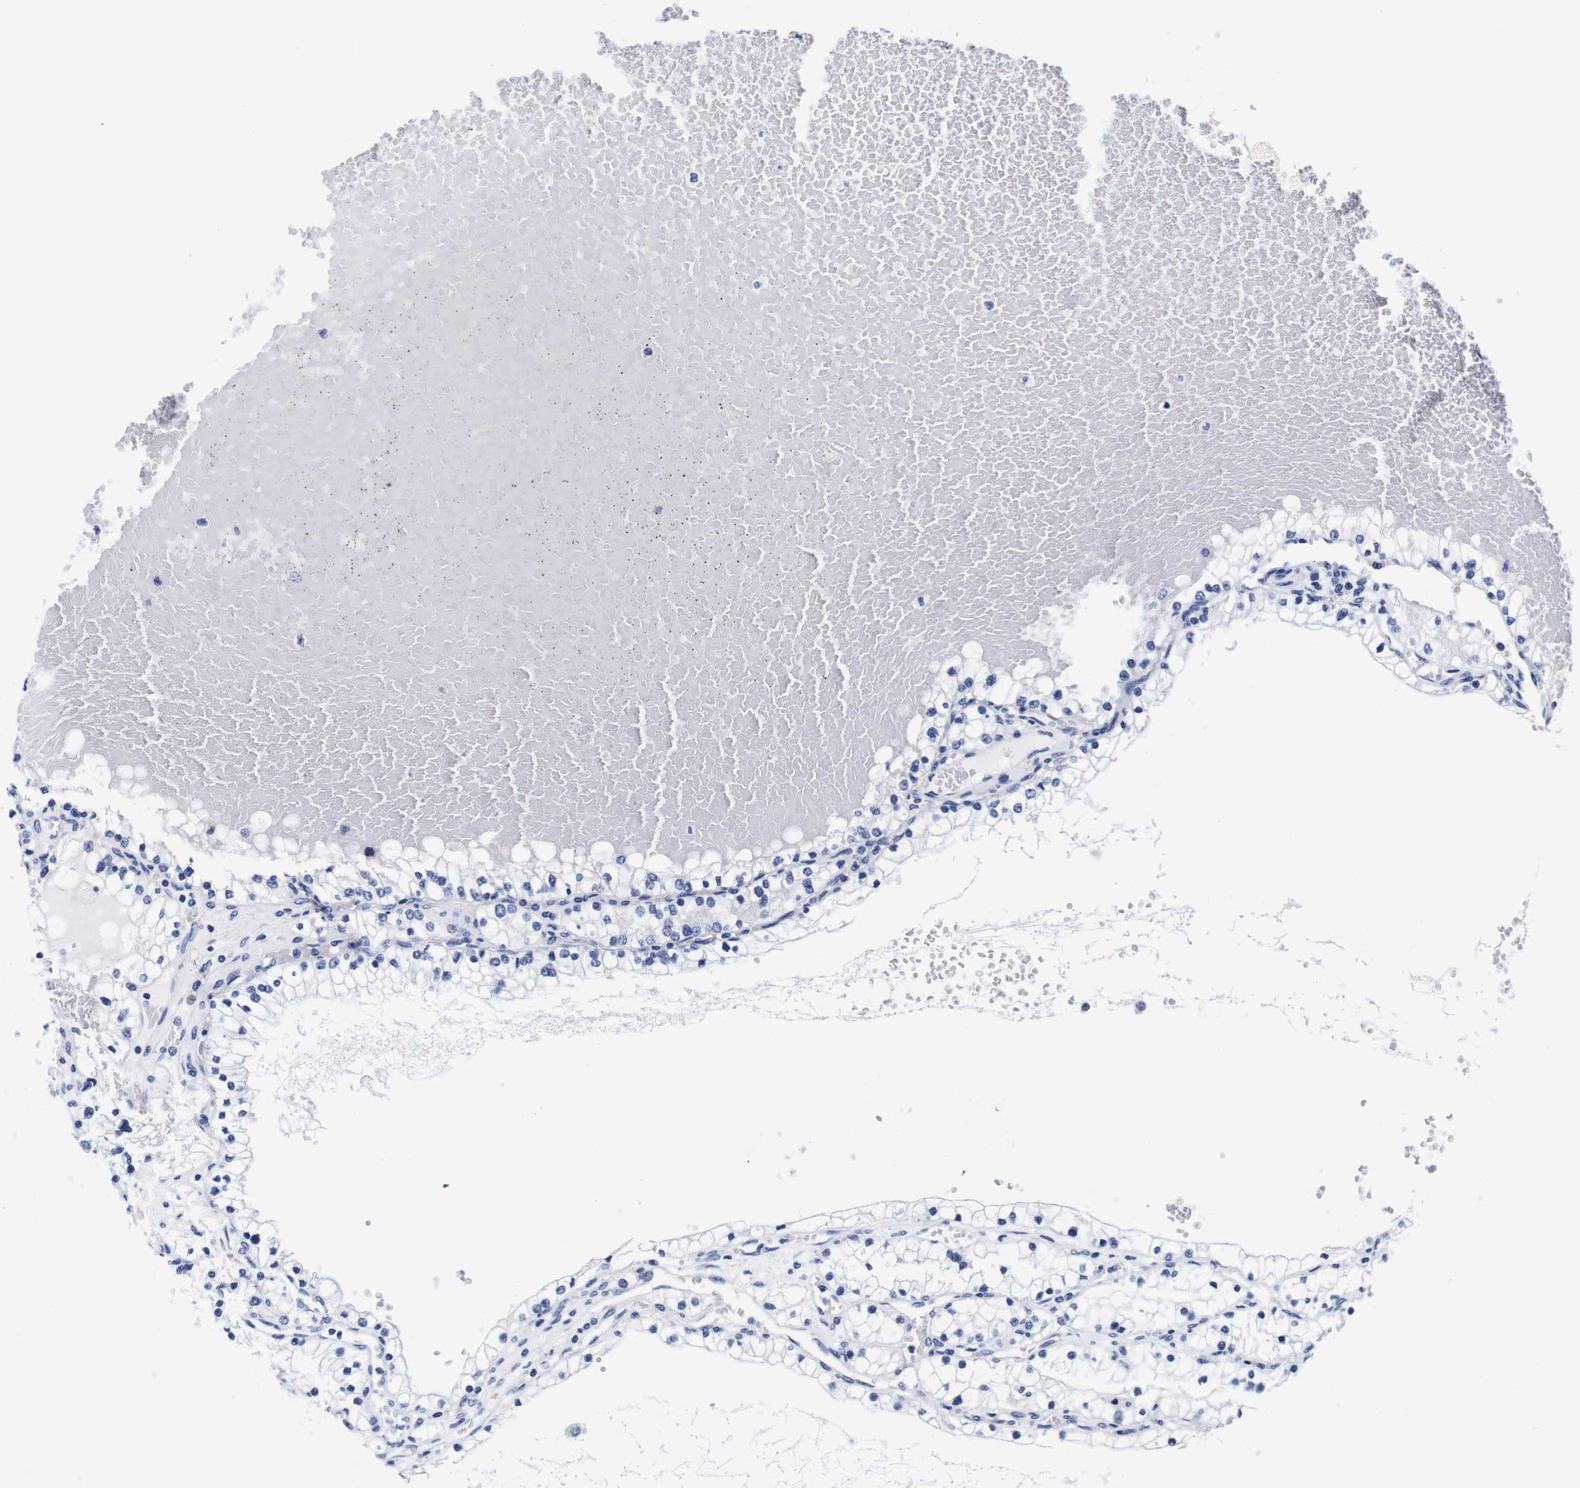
{"staining": {"intensity": "negative", "quantity": "none", "location": "none"}, "tissue": "renal cancer", "cell_type": "Tumor cells", "image_type": "cancer", "snomed": [{"axis": "morphology", "description": "Adenocarcinoma, NOS"}, {"axis": "topography", "description": "Kidney"}], "caption": "Photomicrograph shows no protein positivity in tumor cells of renal cancer tissue.", "gene": "CLEC4G", "patient": {"sex": "male", "age": 68}}